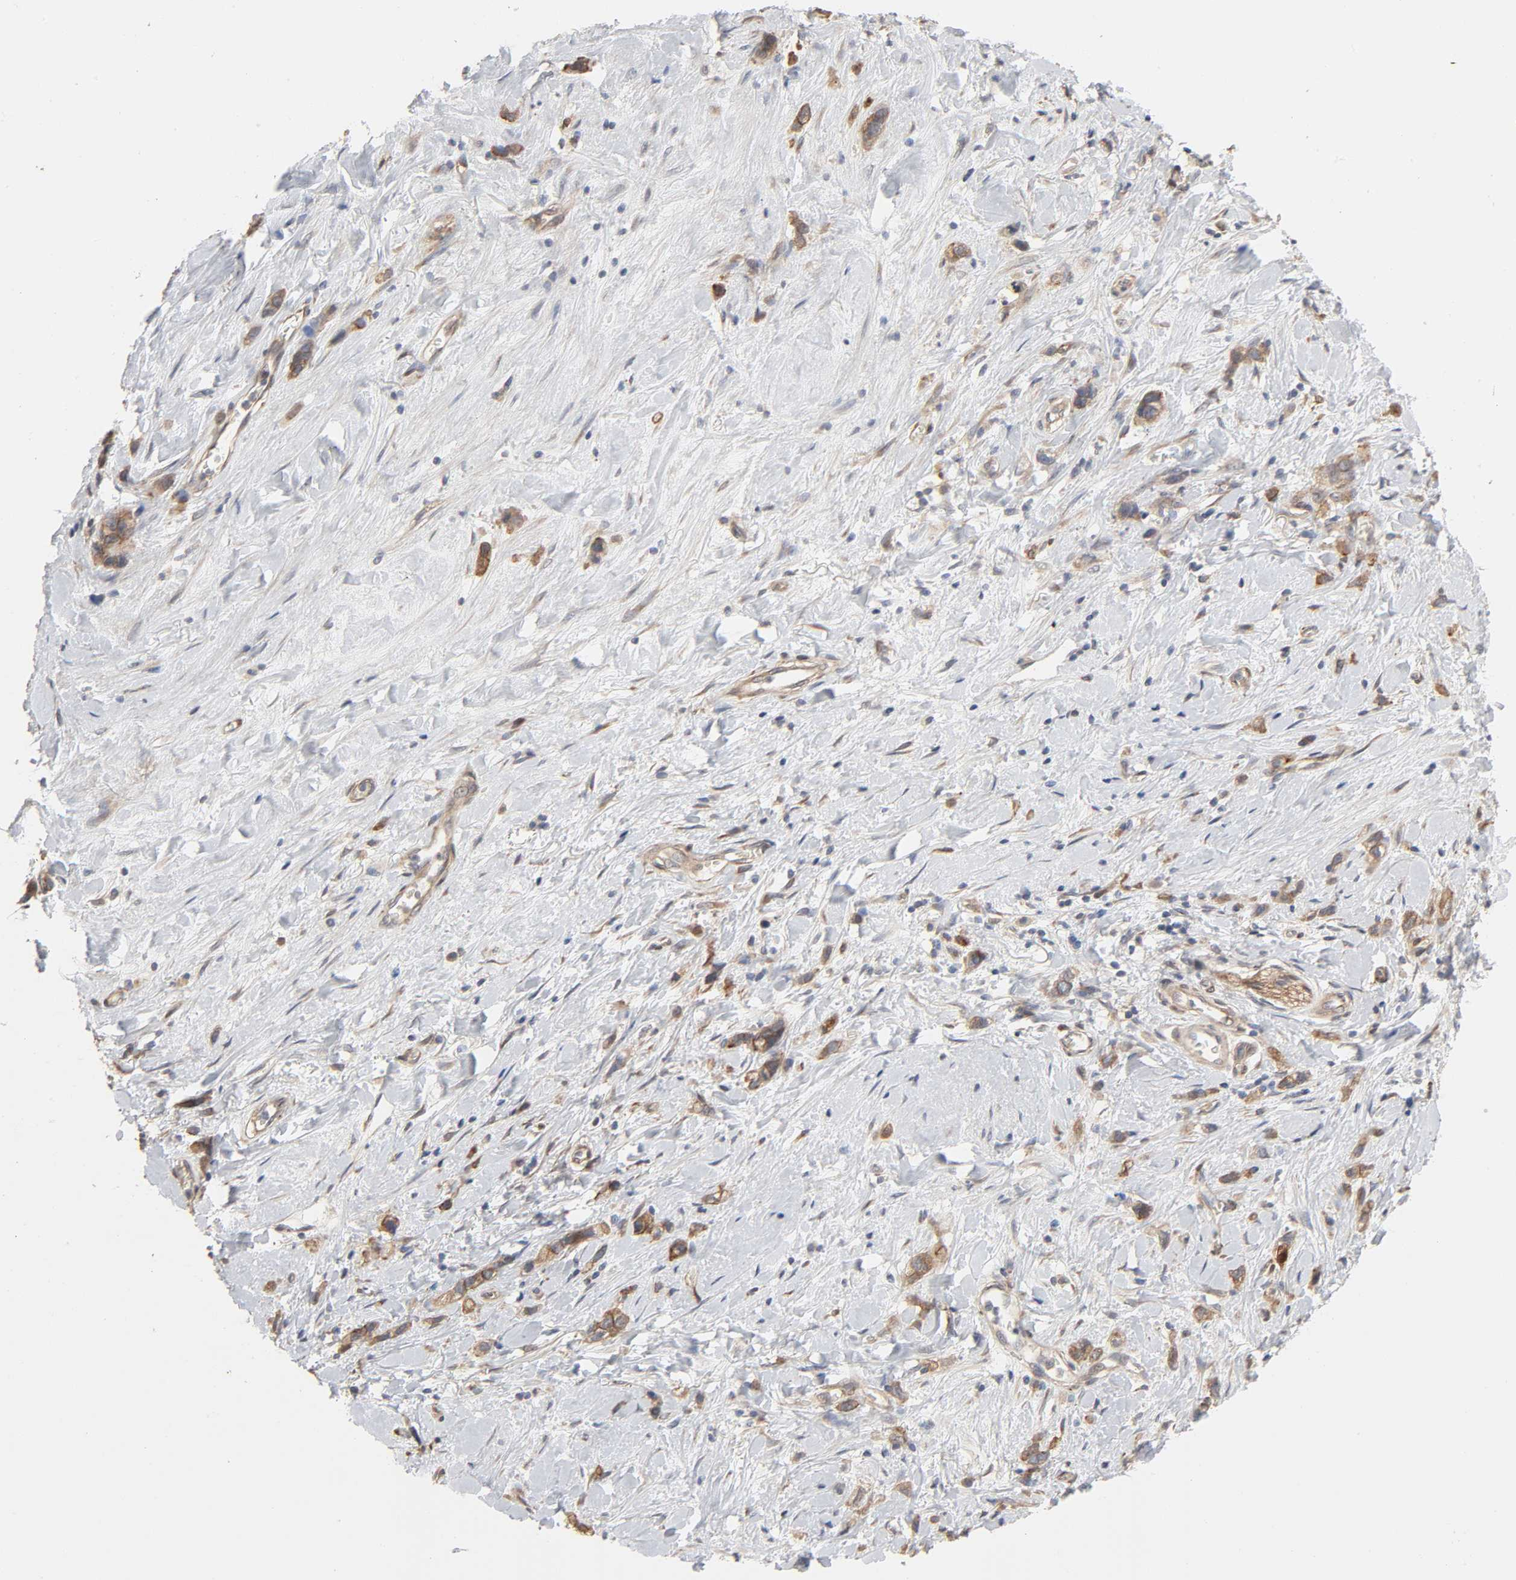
{"staining": {"intensity": "moderate", "quantity": ">75%", "location": "cytoplasmic/membranous"}, "tissue": "stomach cancer", "cell_type": "Tumor cells", "image_type": "cancer", "snomed": [{"axis": "morphology", "description": "Normal tissue, NOS"}, {"axis": "morphology", "description": "Adenocarcinoma, NOS"}, {"axis": "morphology", "description": "Adenocarcinoma, High grade"}, {"axis": "topography", "description": "Stomach, upper"}, {"axis": "topography", "description": "Stomach"}], "caption": "This is a photomicrograph of immunohistochemistry staining of stomach adenocarcinoma, which shows moderate positivity in the cytoplasmic/membranous of tumor cells.", "gene": "NDRG2", "patient": {"sex": "female", "age": 65}}